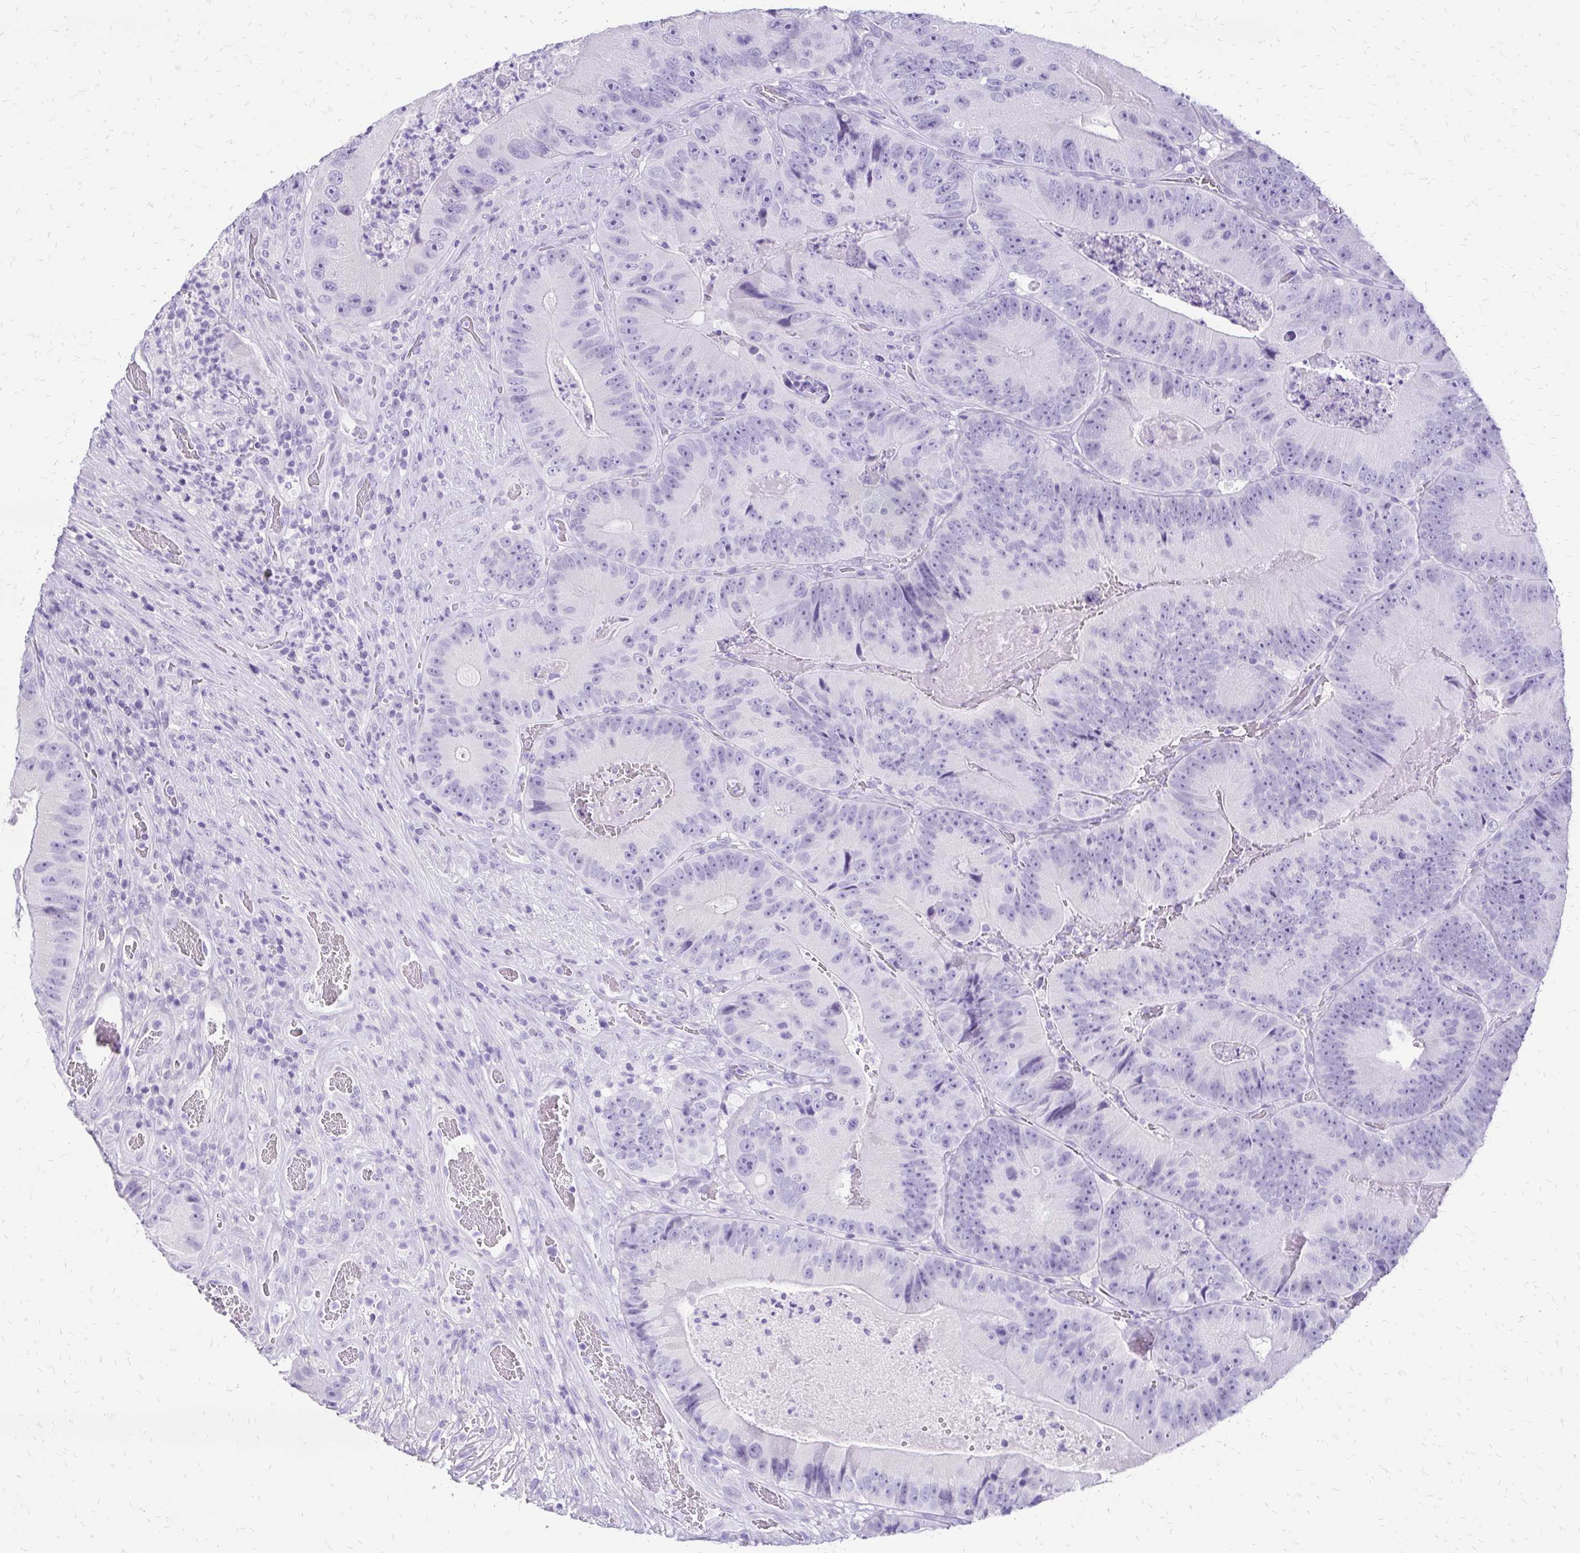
{"staining": {"intensity": "negative", "quantity": "none", "location": "none"}, "tissue": "colorectal cancer", "cell_type": "Tumor cells", "image_type": "cancer", "snomed": [{"axis": "morphology", "description": "Adenocarcinoma, NOS"}, {"axis": "topography", "description": "Colon"}], "caption": "DAB (3,3'-diaminobenzidine) immunohistochemical staining of human colorectal adenocarcinoma exhibits no significant positivity in tumor cells.", "gene": "SLC32A1", "patient": {"sex": "female", "age": 86}}